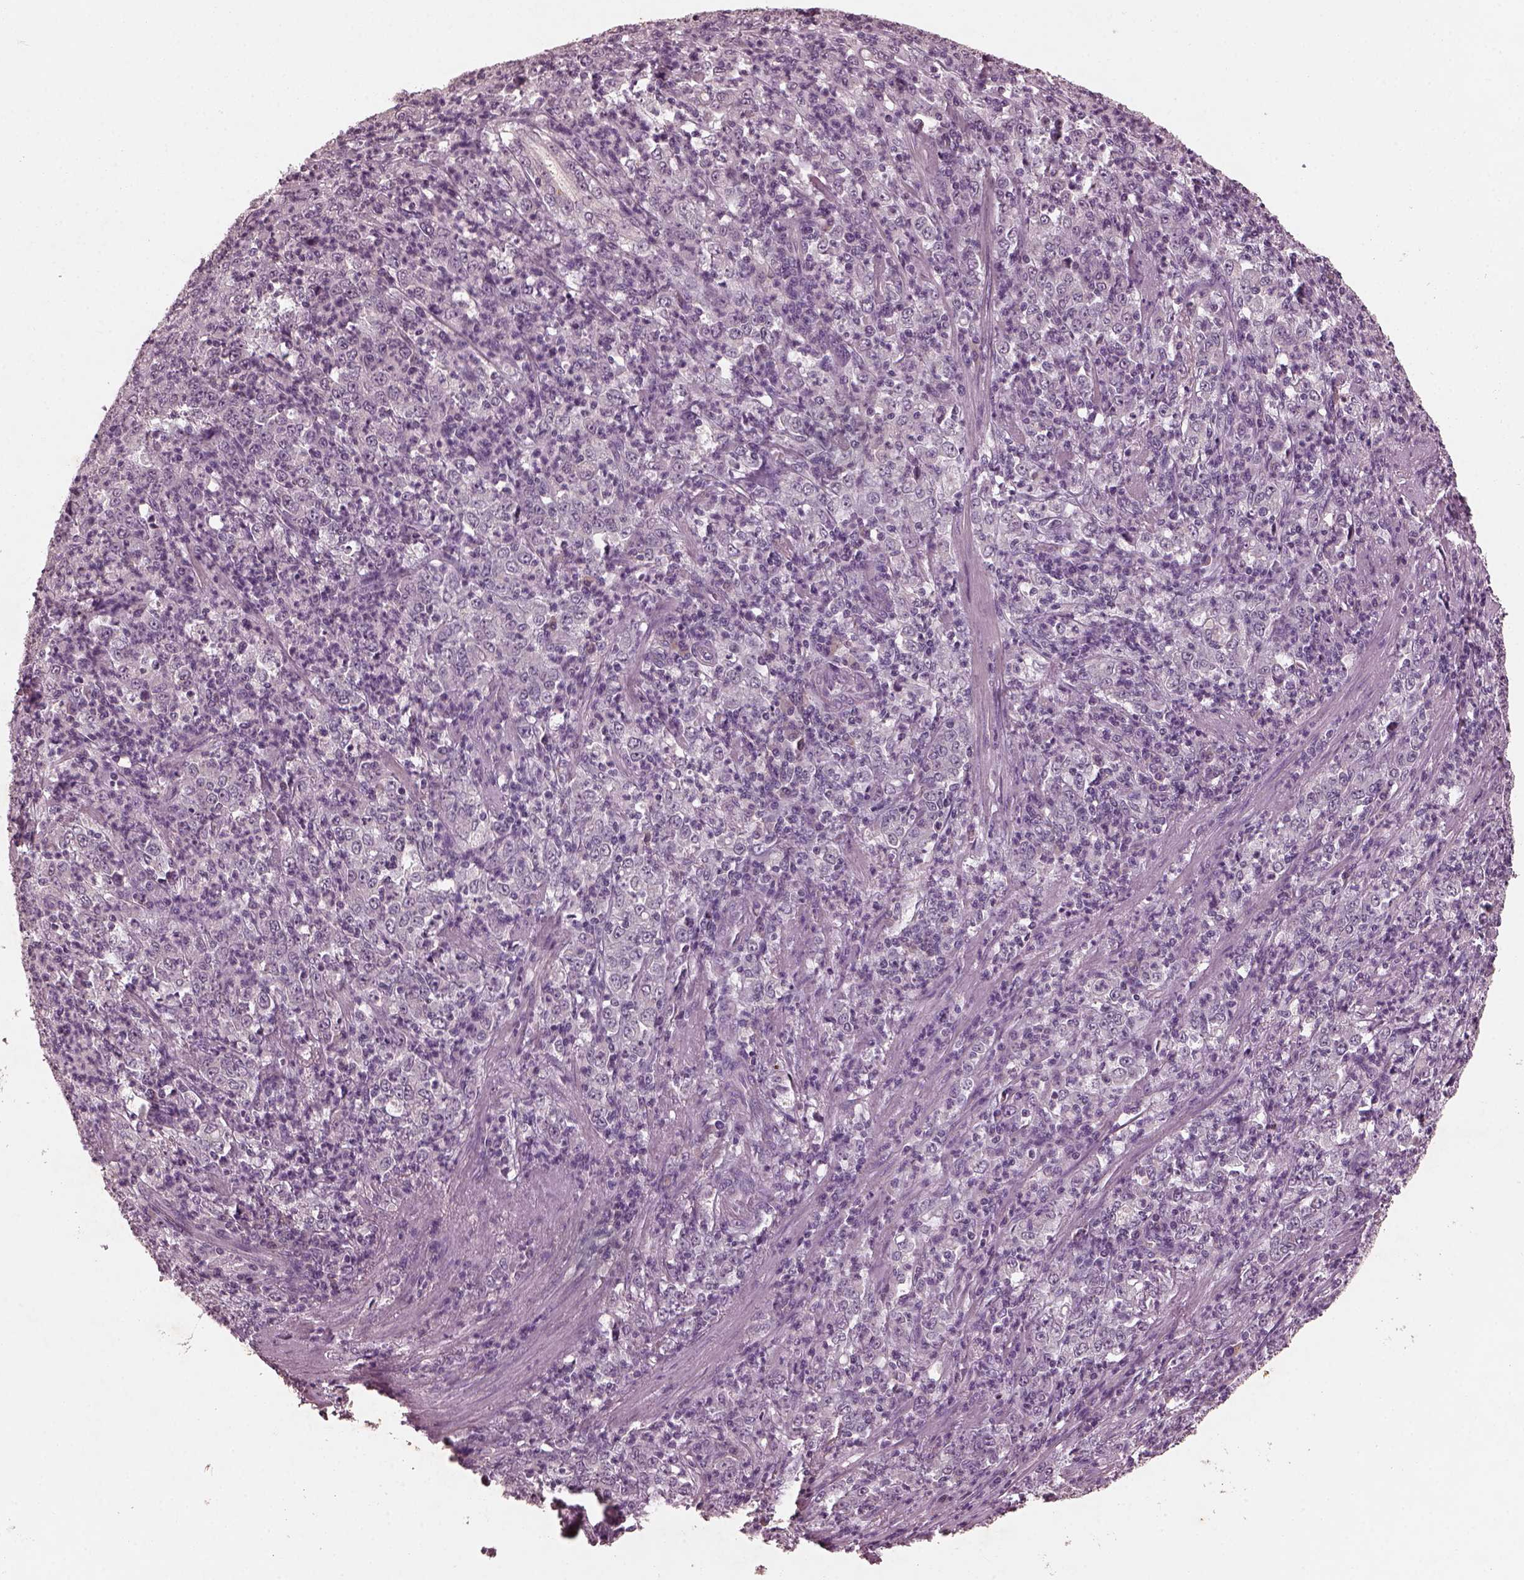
{"staining": {"intensity": "negative", "quantity": "none", "location": "none"}, "tissue": "stomach cancer", "cell_type": "Tumor cells", "image_type": "cancer", "snomed": [{"axis": "morphology", "description": "Adenocarcinoma, NOS"}, {"axis": "topography", "description": "Stomach, lower"}], "caption": "The image exhibits no staining of tumor cells in stomach adenocarcinoma.", "gene": "FRRS1L", "patient": {"sex": "female", "age": 71}}